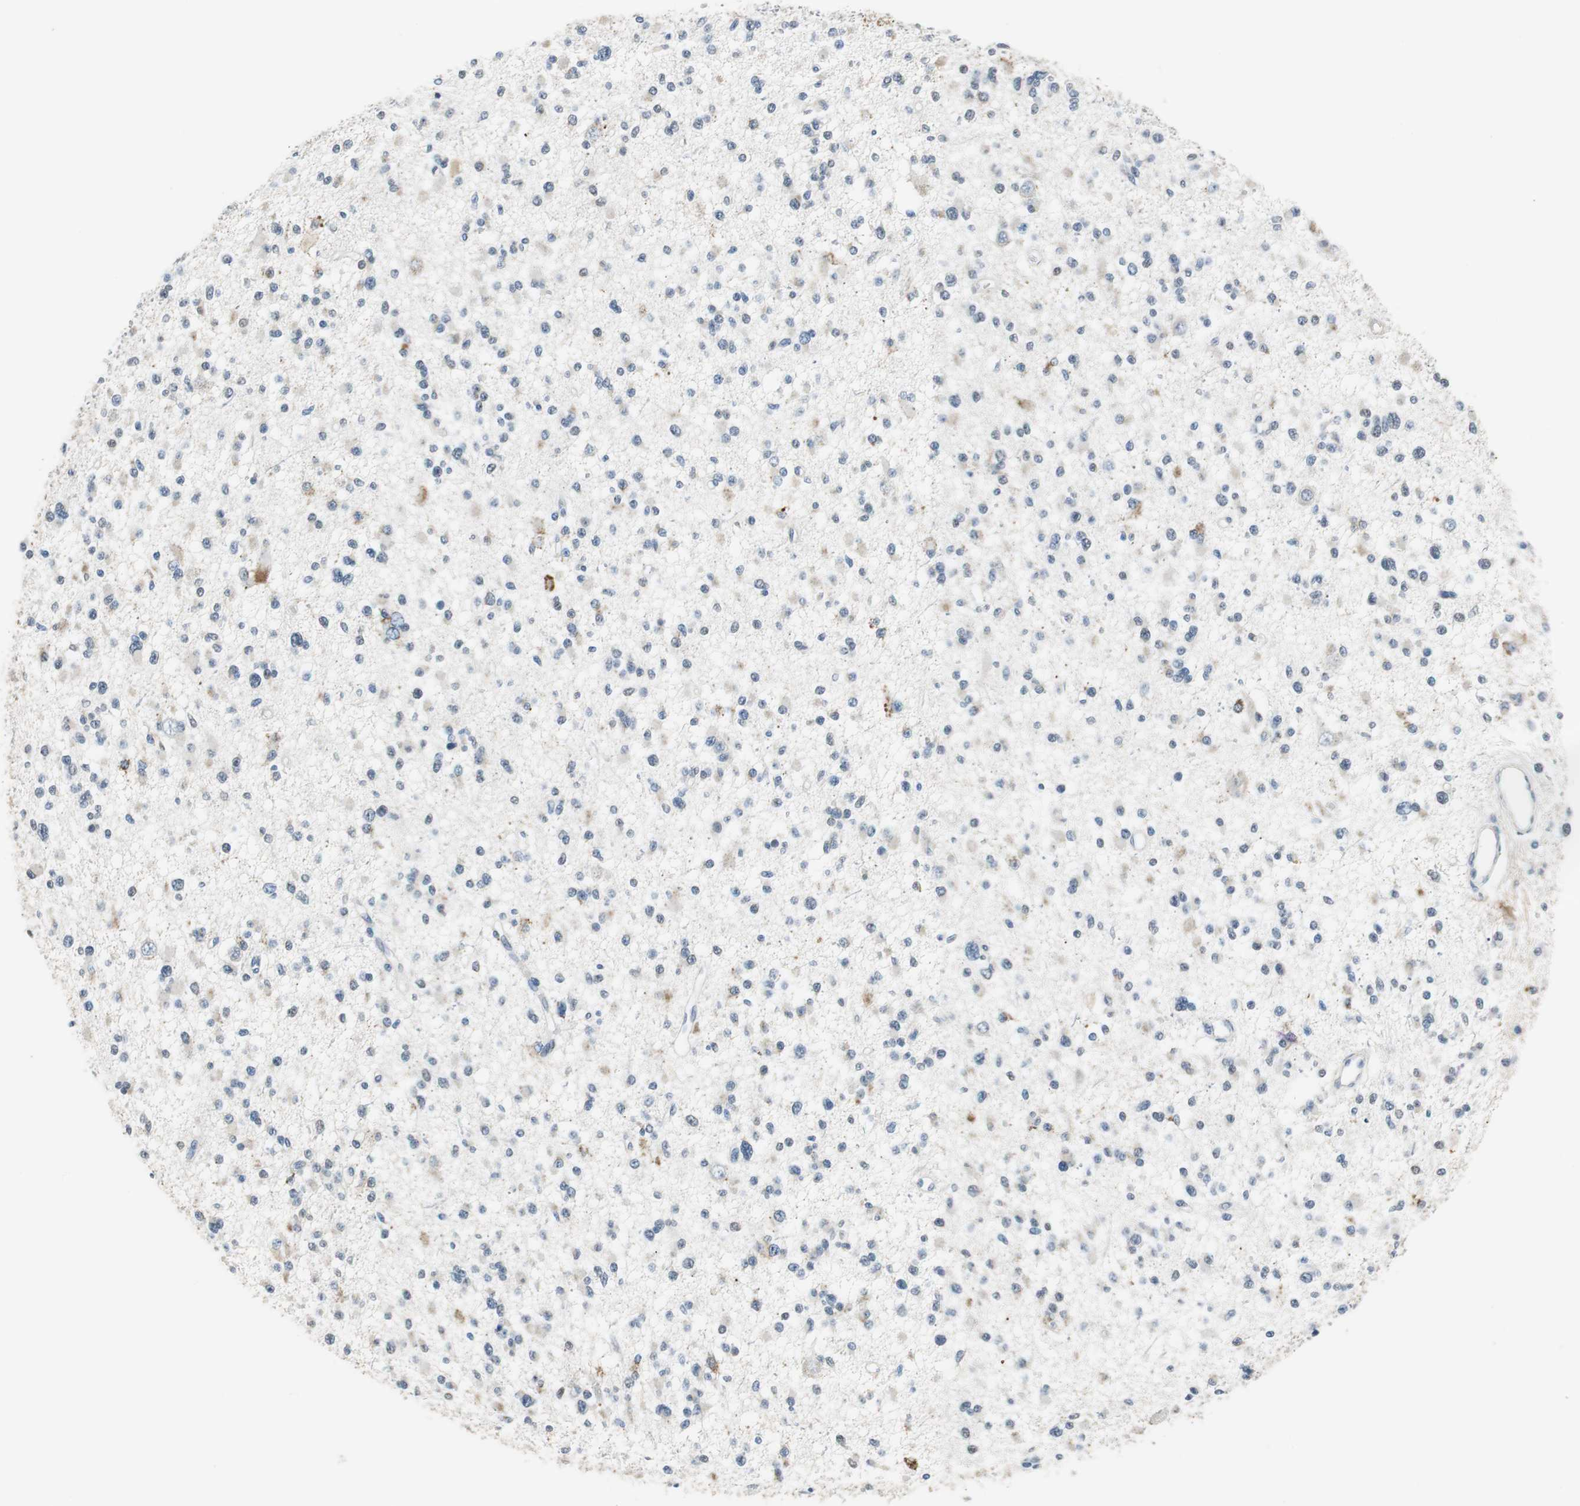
{"staining": {"intensity": "weak", "quantity": "25%-75%", "location": "cytoplasmic/membranous"}, "tissue": "glioma", "cell_type": "Tumor cells", "image_type": "cancer", "snomed": [{"axis": "morphology", "description": "Glioma, malignant, Low grade"}, {"axis": "topography", "description": "Brain"}], "caption": "Glioma stained with a protein marker exhibits weak staining in tumor cells.", "gene": "ALDH4A1", "patient": {"sex": "female", "age": 22}}